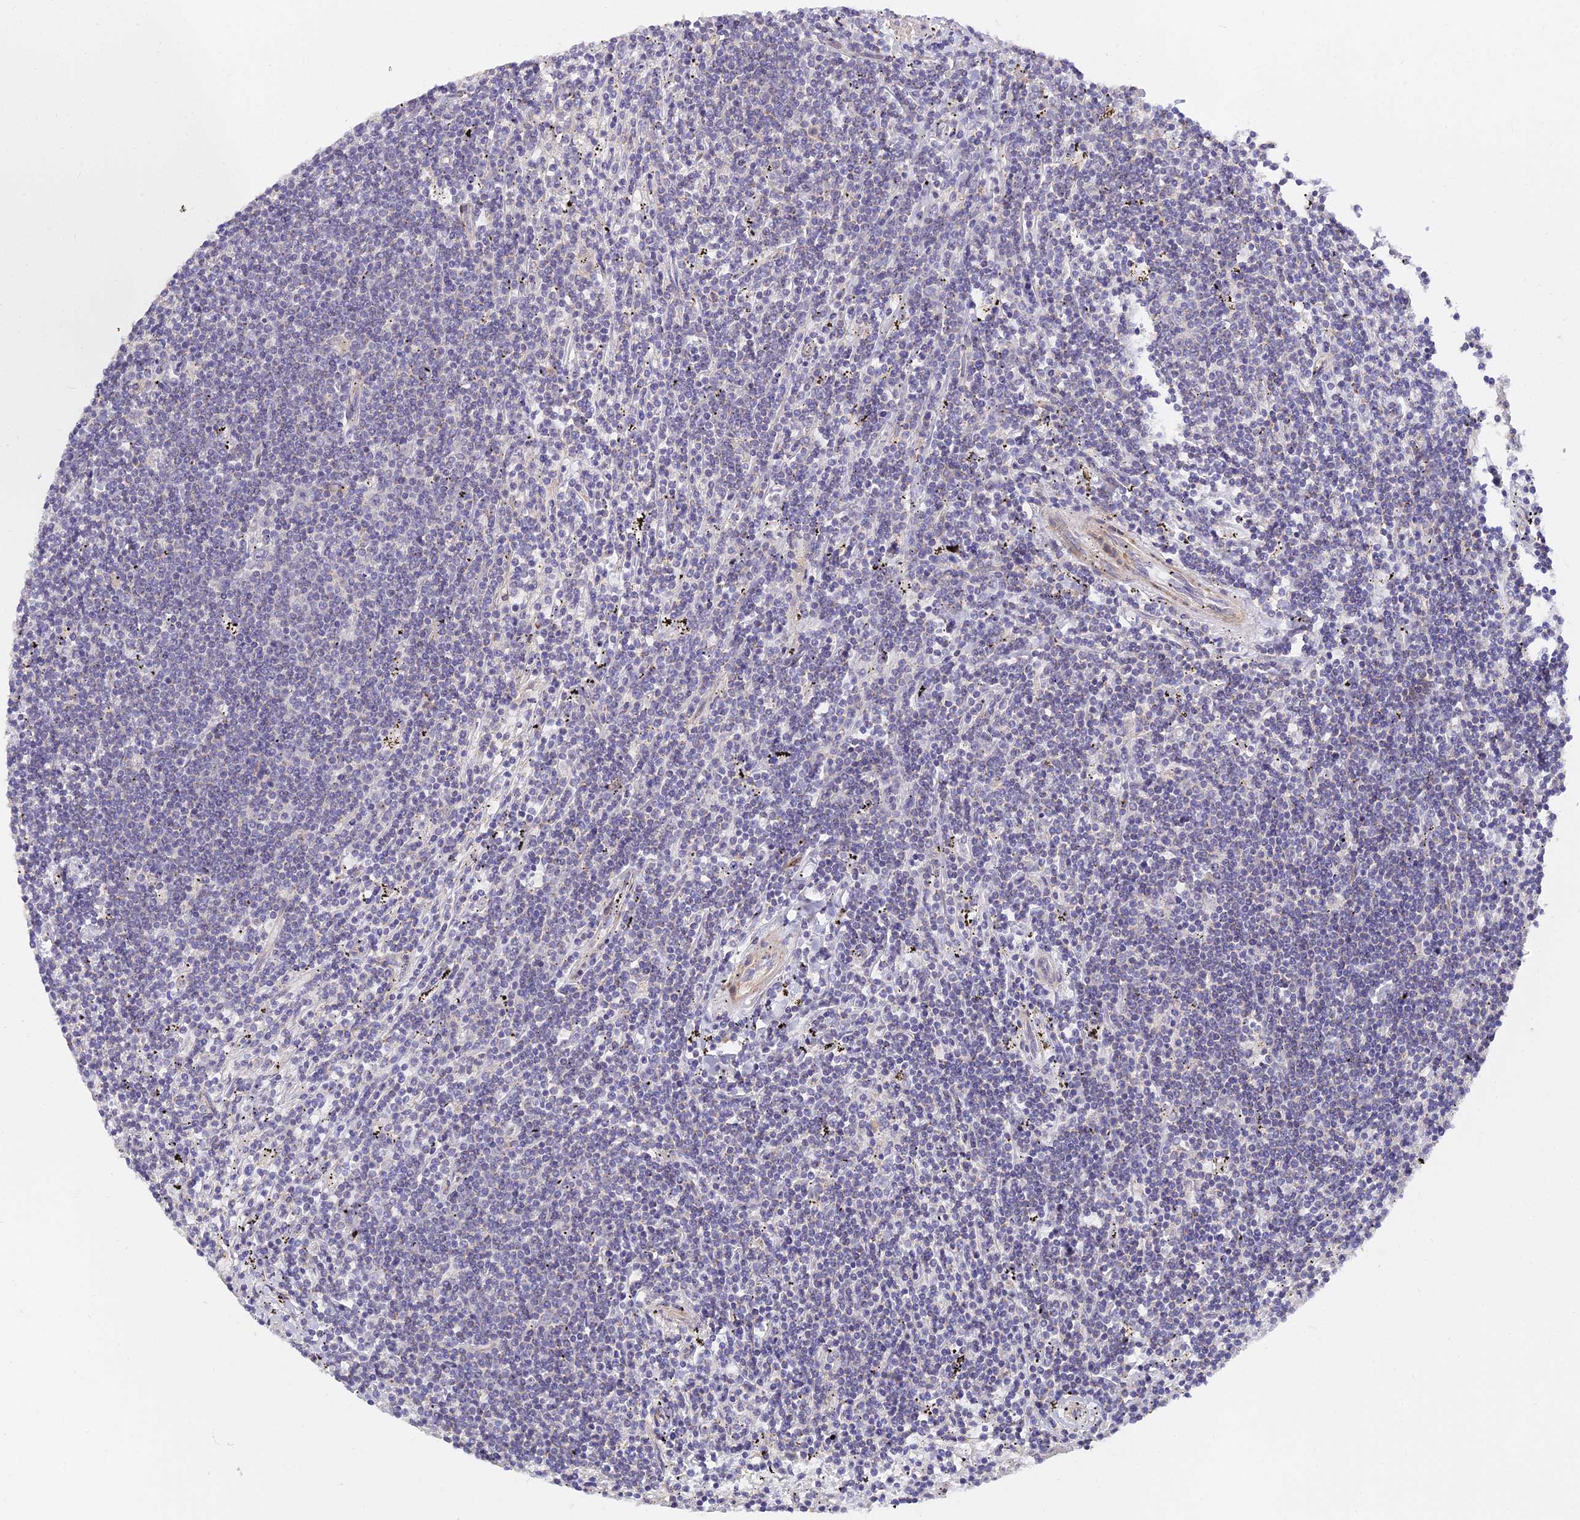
{"staining": {"intensity": "negative", "quantity": "none", "location": "none"}, "tissue": "lymphoma", "cell_type": "Tumor cells", "image_type": "cancer", "snomed": [{"axis": "morphology", "description": "Malignant lymphoma, non-Hodgkin's type, Low grade"}, {"axis": "topography", "description": "Spleen"}], "caption": "Immunohistochemical staining of lymphoma demonstrates no significant staining in tumor cells.", "gene": "ARL8B", "patient": {"sex": "male", "age": 76}}